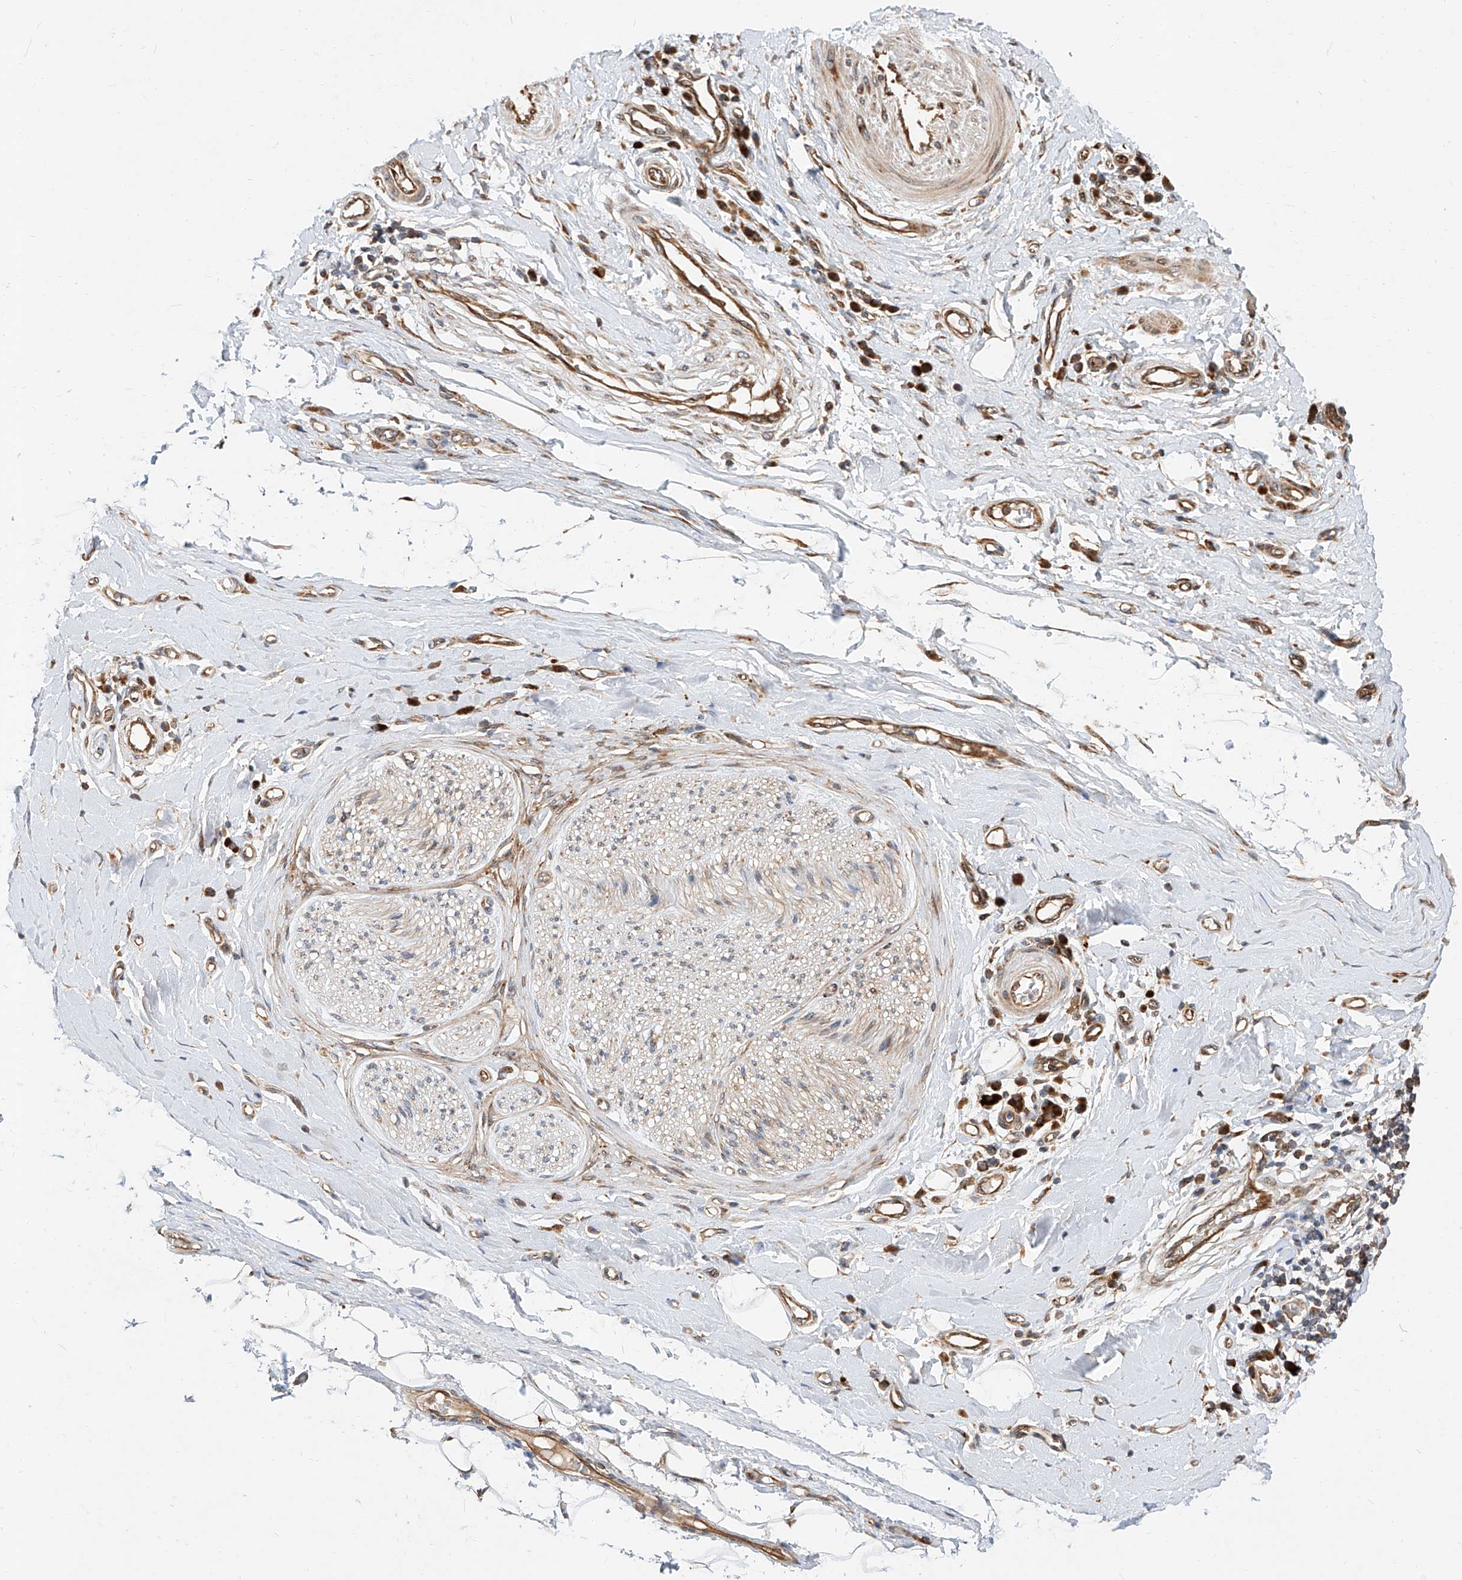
{"staining": {"intensity": "moderate", "quantity": ">75%", "location": "cytoplasmic/membranous"}, "tissue": "adipose tissue", "cell_type": "Adipocytes", "image_type": "normal", "snomed": [{"axis": "morphology", "description": "Normal tissue, NOS"}, {"axis": "morphology", "description": "Adenocarcinoma, NOS"}, {"axis": "topography", "description": "Esophagus"}, {"axis": "topography", "description": "Stomach, upper"}, {"axis": "topography", "description": "Peripheral nerve tissue"}], "caption": "Immunohistochemistry (IHC) micrograph of normal adipose tissue: human adipose tissue stained using immunohistochemistry displays medium levels of moderate protein expression localized specifically in the cytoplasmic/membranous of adipocytes, appearing as a cytoplasmic/membranous brown color.", "gene": "DIRAS3", "patient": {"sex": "male", "age": 62}}